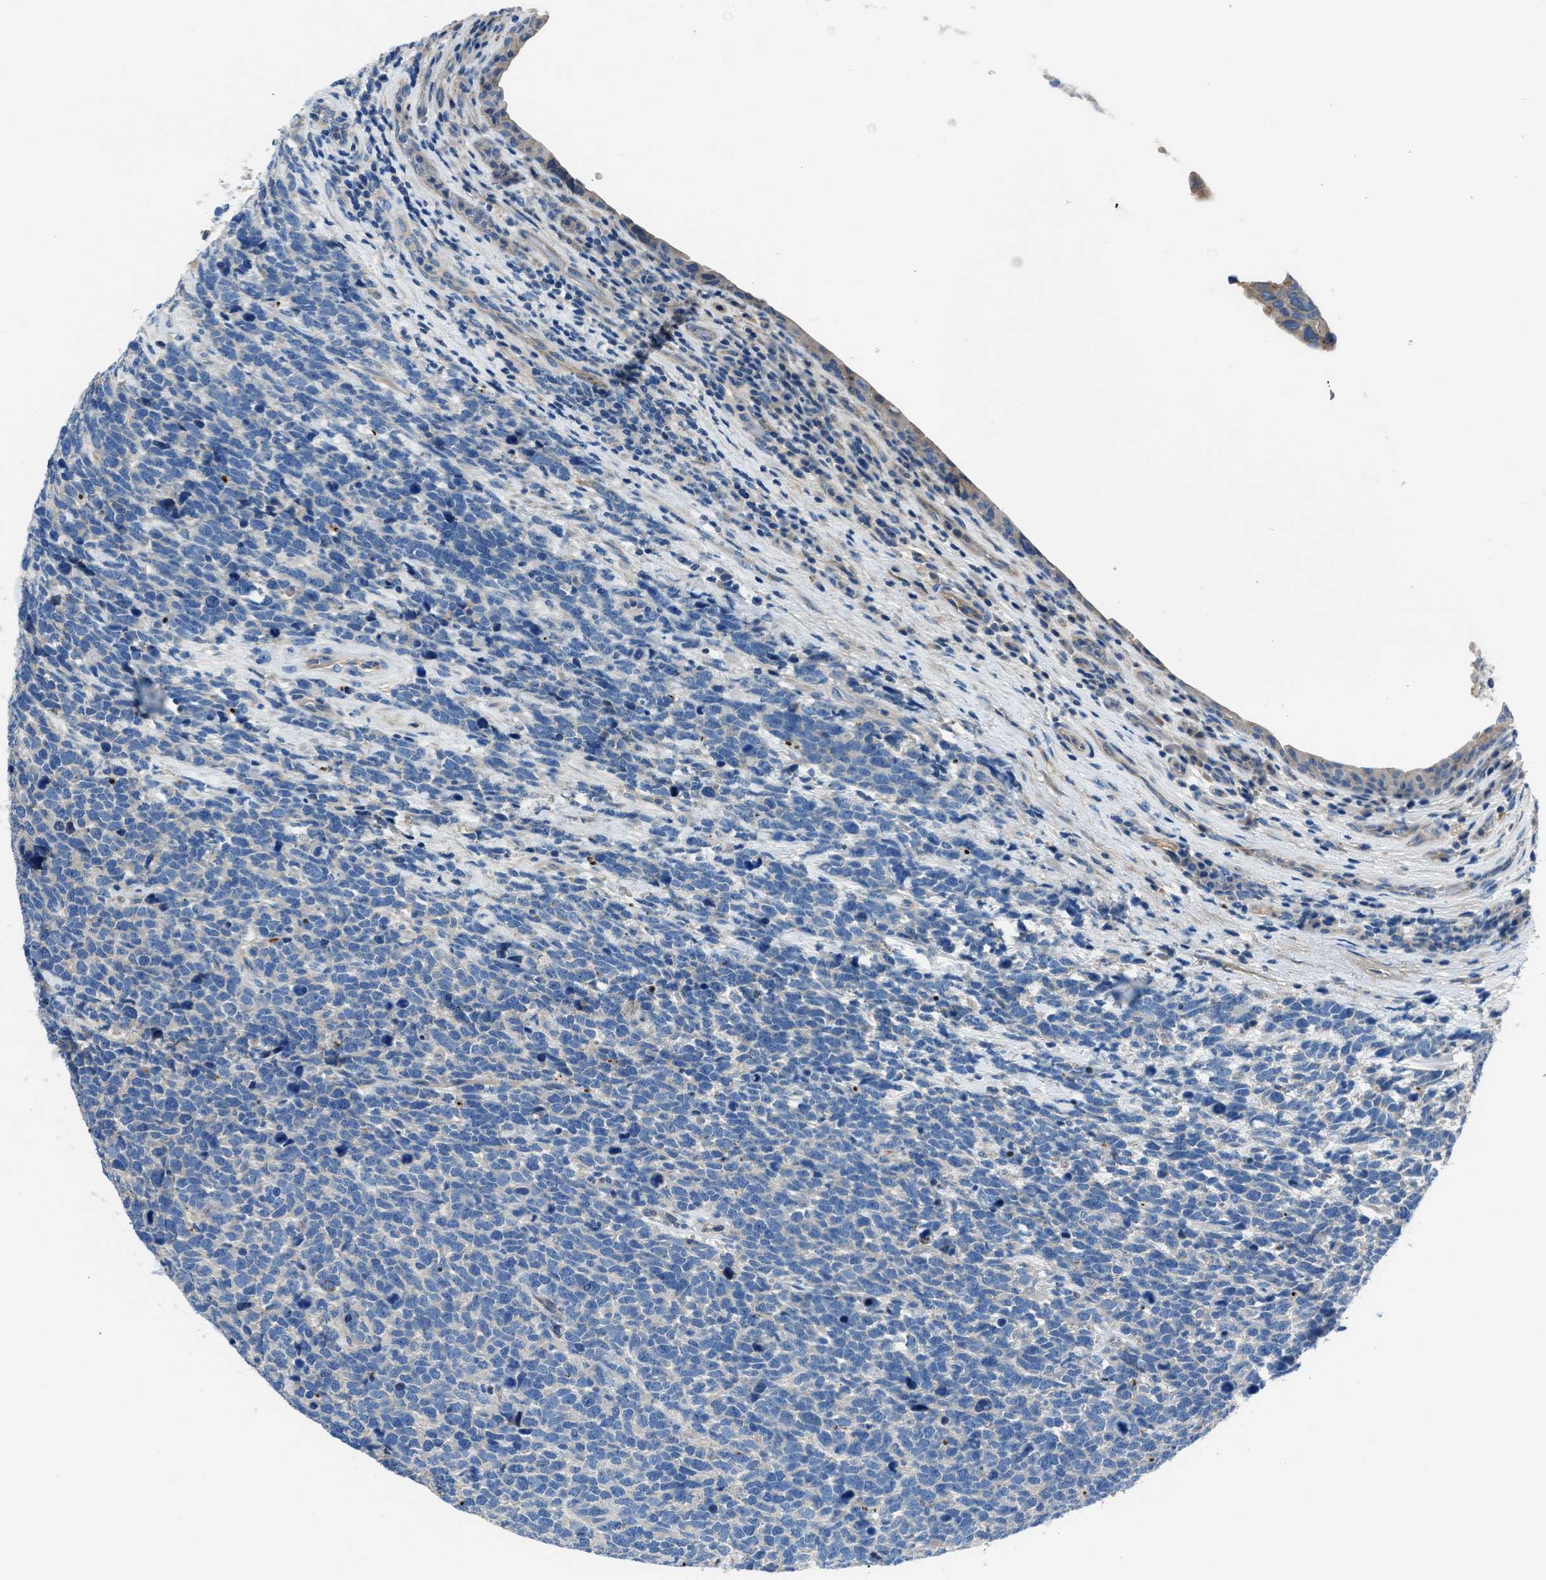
{"staining": {"intensity": "negative", "quantity": "none", "location": "none"}, "tissue": "urothelial cancer", "cell_type": "Tumor cells", "image_type": "cancer", "snomed": [{"axis": "morphology", "description": "Urothelial carcinoma, High grade"}, {"axis": "topography", "description": "Urinary bladder"}], "caption": "A histopathology image of human urothelial cancer is negative for staining in tumor cells.", "gene": "SLC38A6", "patient": {"sex": "female", "age": 82}}